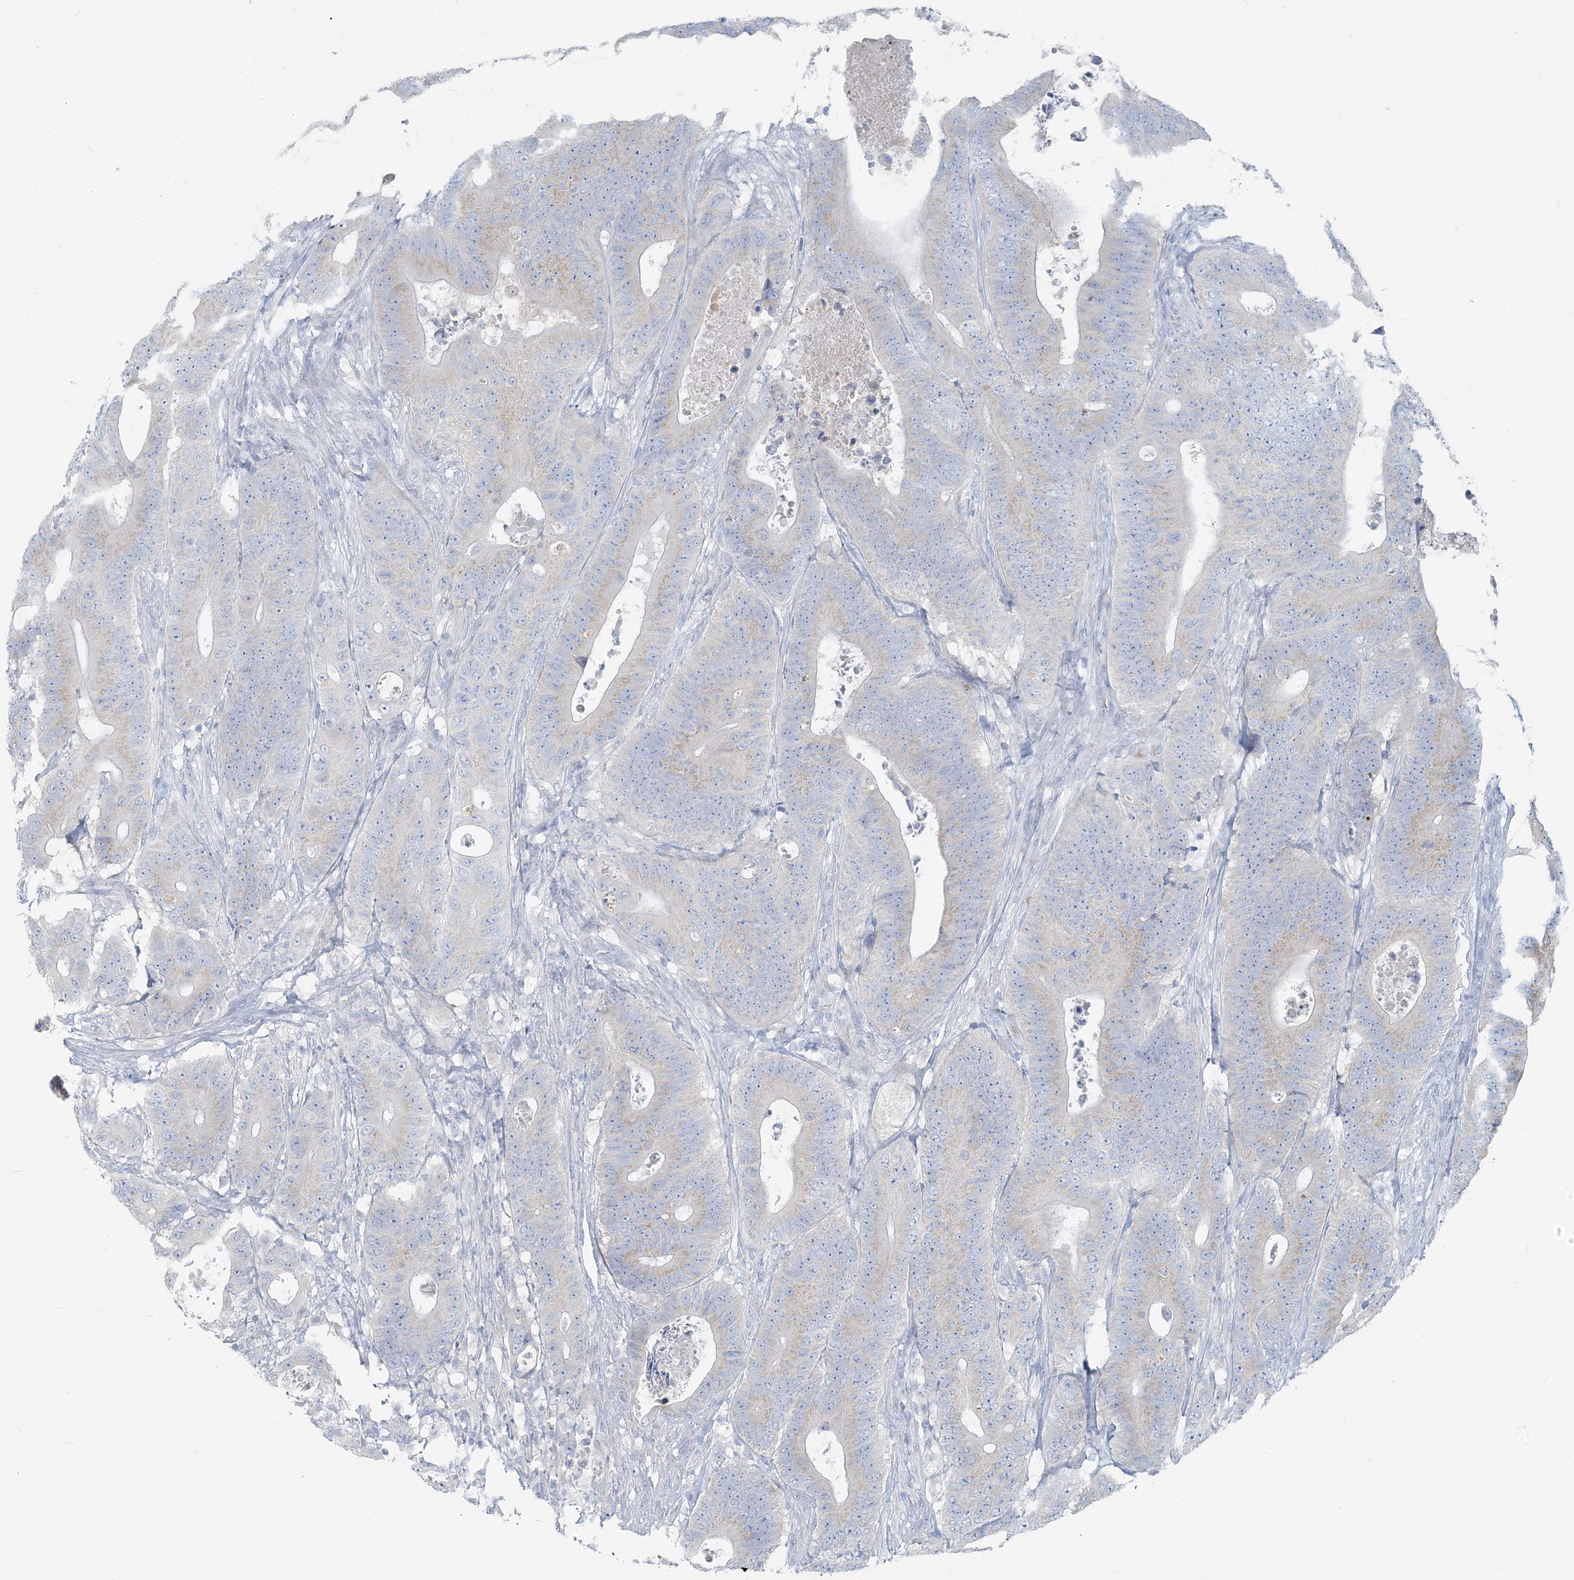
{"staining": {"intensity": "weak", "quantity": "<25%", "location": "cytoplasmic/membranous"}, "tissue": "colorectal cancer", "cell_type": "Tumor cells", "image_type": "cancer", "snomed": [{"axis": "morphology", "description": "Adenocarcinoma, NOS"}, {"axis": "topography", "description": "Colon"}], "caption": "Immunohistochemistry (IHC) micrograph of neoplastic tissue: colorectal cancer (adenocarcinoma) stained with DAB shows no significant protein expression in tumor cells. The staining is performed using DAB brown chromogen with nuclei counter-stained in using hematoxylin.", "gene": "SCML1", "patient": {"sex": "male", "age": 83}}